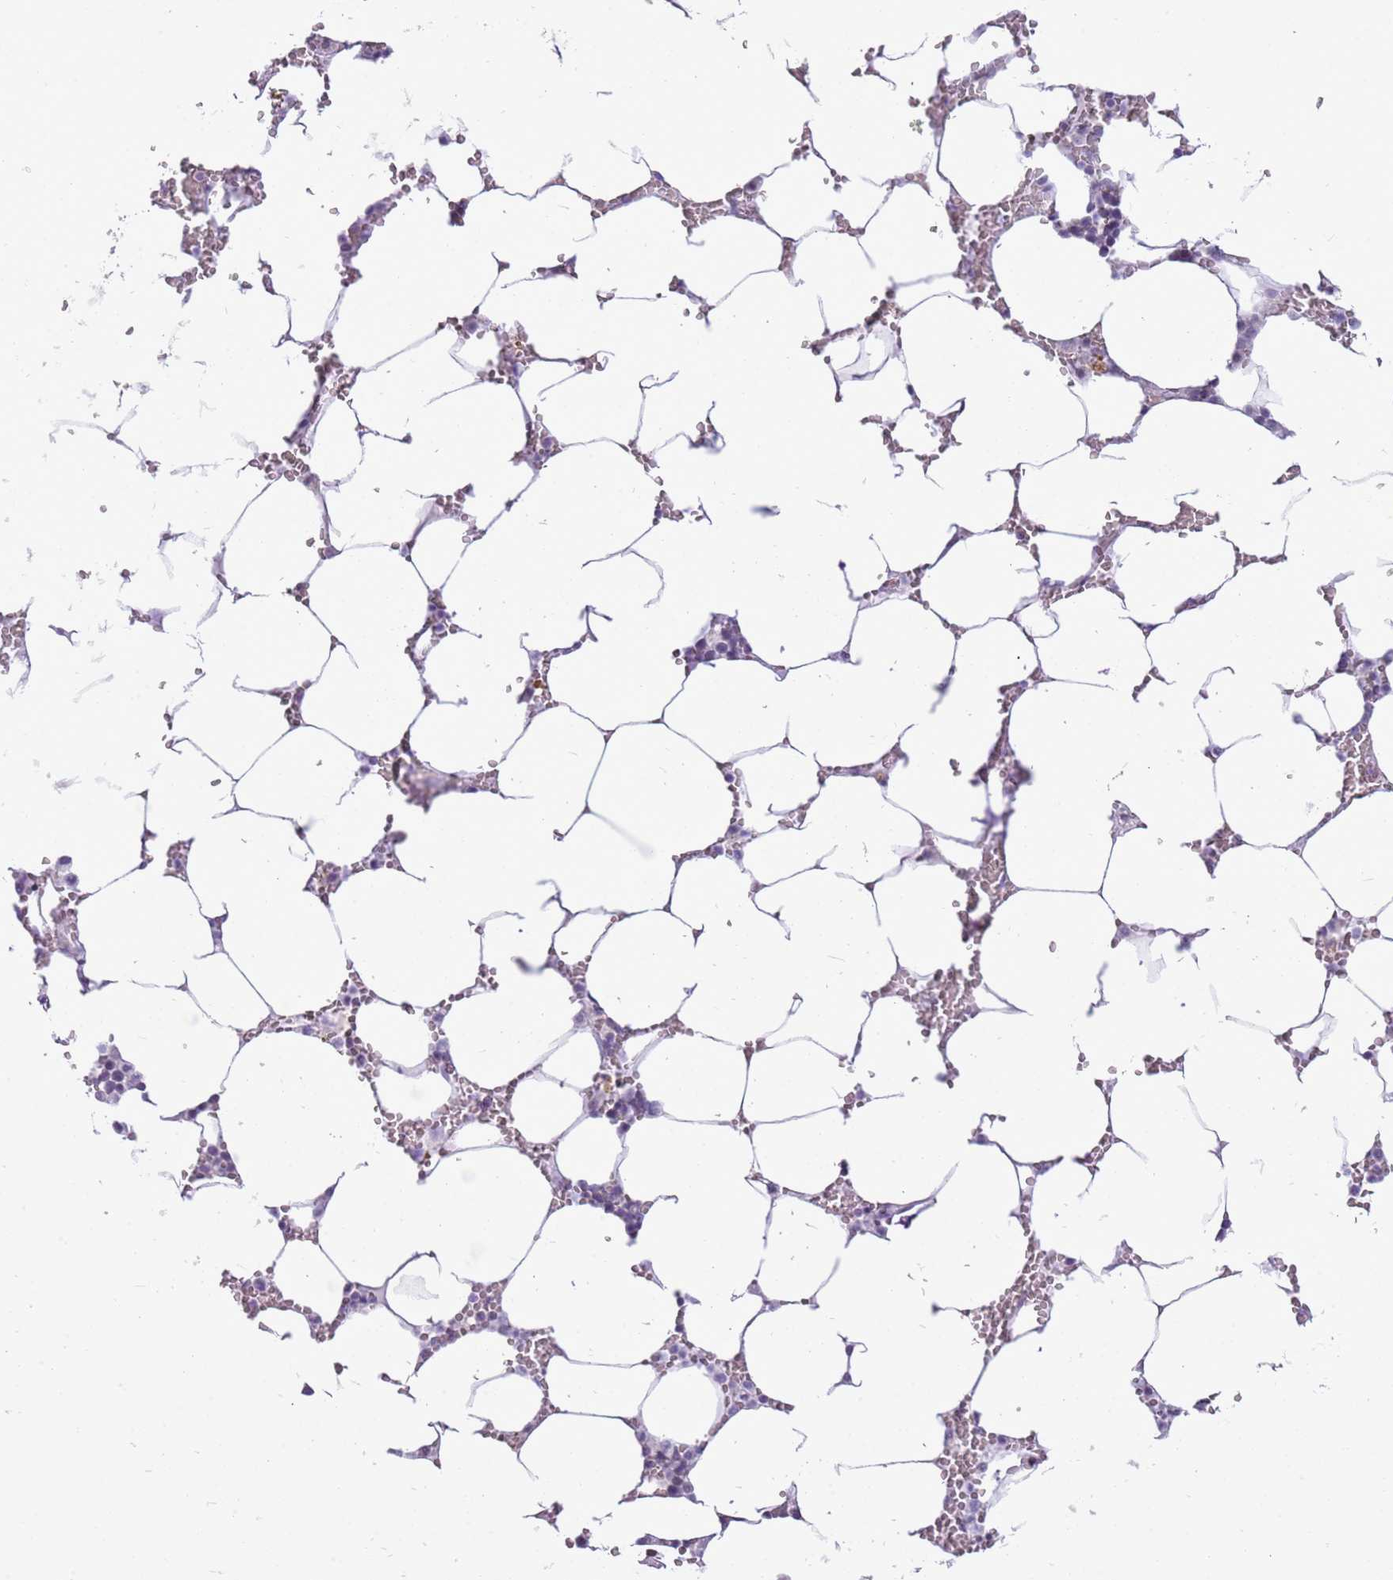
{"staining": {"intensity": "negative", "quantity": "none", "location": "none"}, "tissue": "bone marrow", "cell_type": "Hematopoietic cells", "image_type": "normal", "snomed": [{"axis": "morphology", "description": "Normal tissue, NOS"}, {"axis": "topography", "description": "Bone marrow"}], "caption": "This is an immunohistochemistry (IHC) histopathology image of unremarkable bone marrow. There is no positivity in hematopoietic cells.", "gene": "RPL3L", "patient": {"sex": "male", "age": 70}}